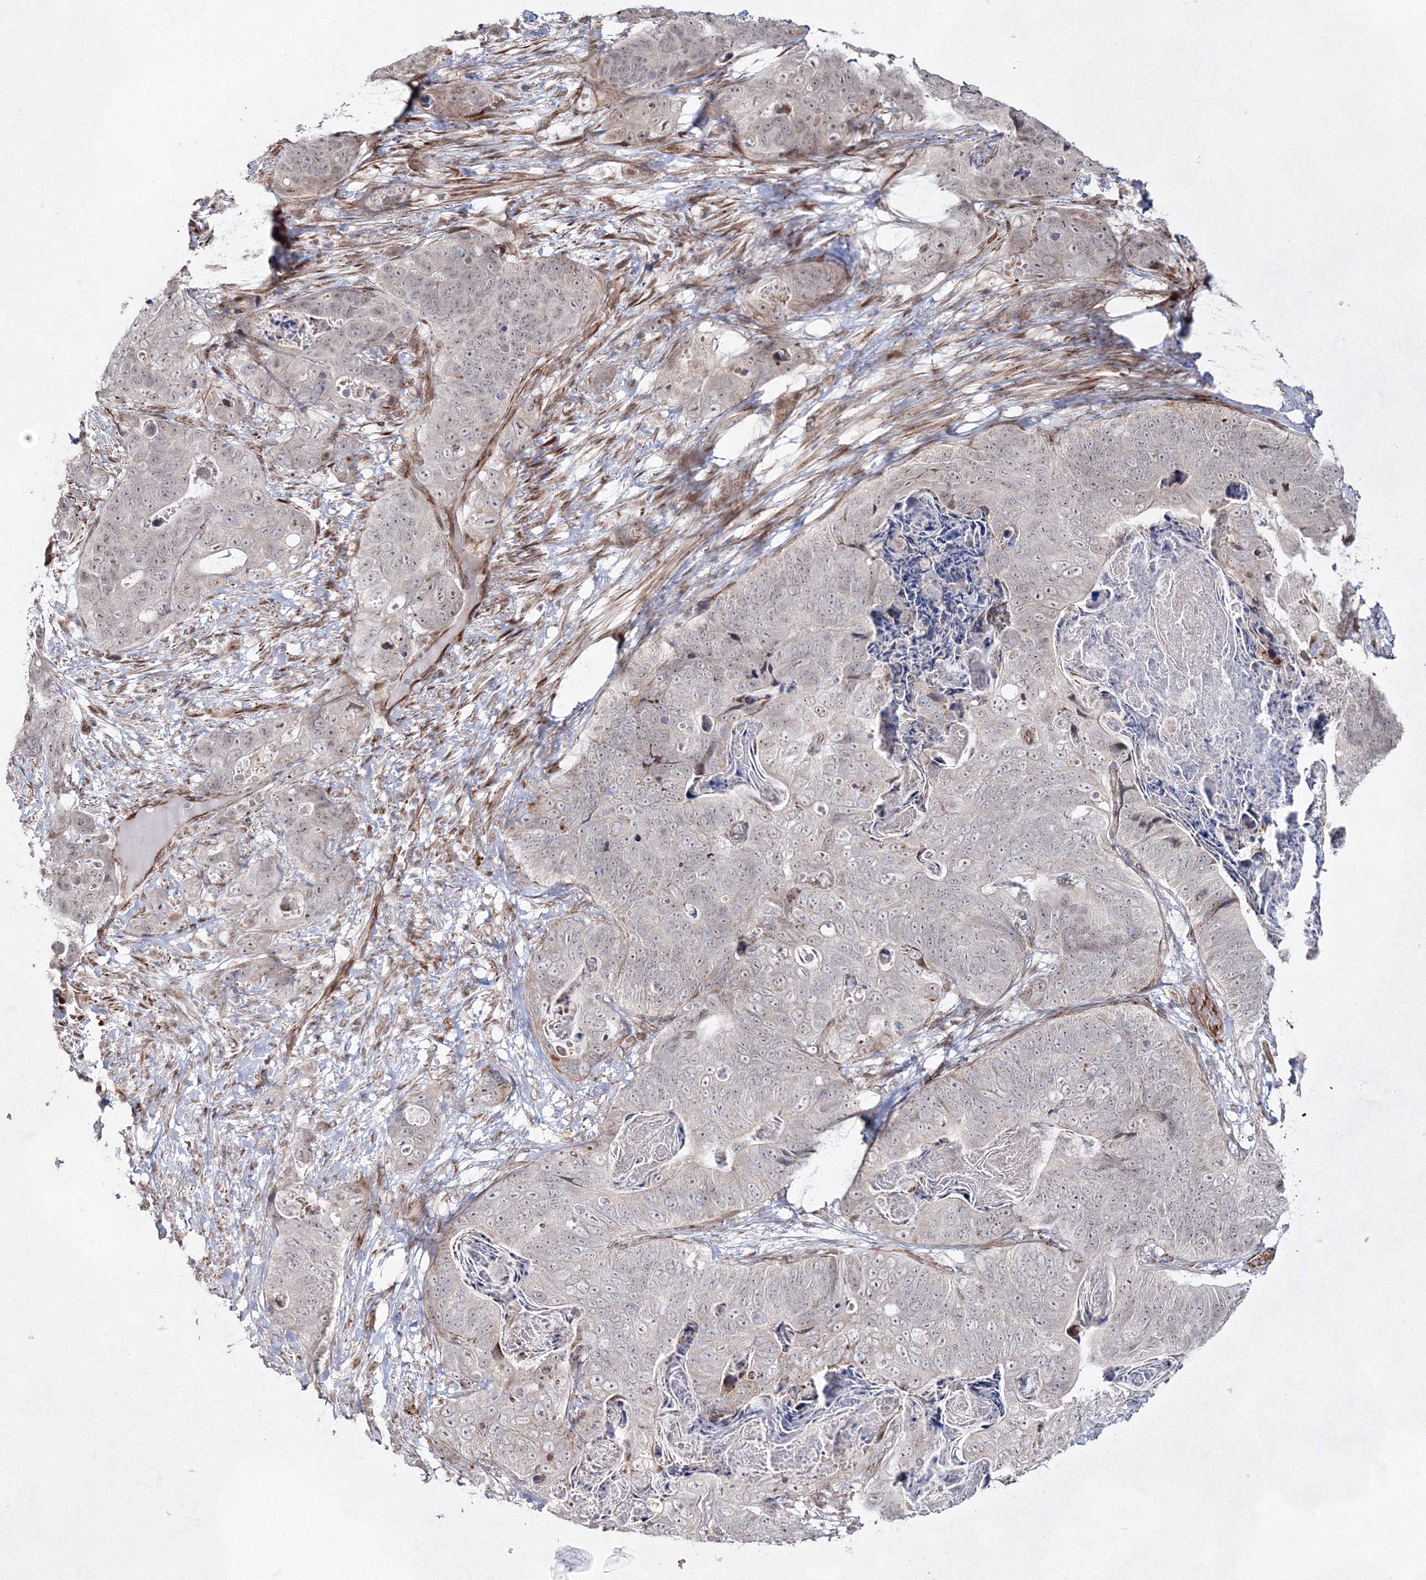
{"staining": {"intensity": "negative", "quantity": "none", "location": "none"}, "tissue": "stomach cancer", "cell_type": "Tumor cells", "image_type": "cancer", "snomed": [{"axis": "morphology", "description": "Normal tissue, NOS"}, {"axis": "morphology", "description": "Adenocarcinoma, NOS"}, {"axis": "topography", "description": "Stomach"}], "caption": "Immunohistochemistry histopathology image of stomach cancer stained for a protein (brown), which exhibits no positivity in tumor cells. (Stains: DAB (3,3'-diaminobenzidine) immunohistochemistry (IHC) with hematoxylin counter stain, Microscopy: brightfield microscopy at high magnification).", "gene": "SNIP1", "patient": {"sex": "female", "age": 89}}